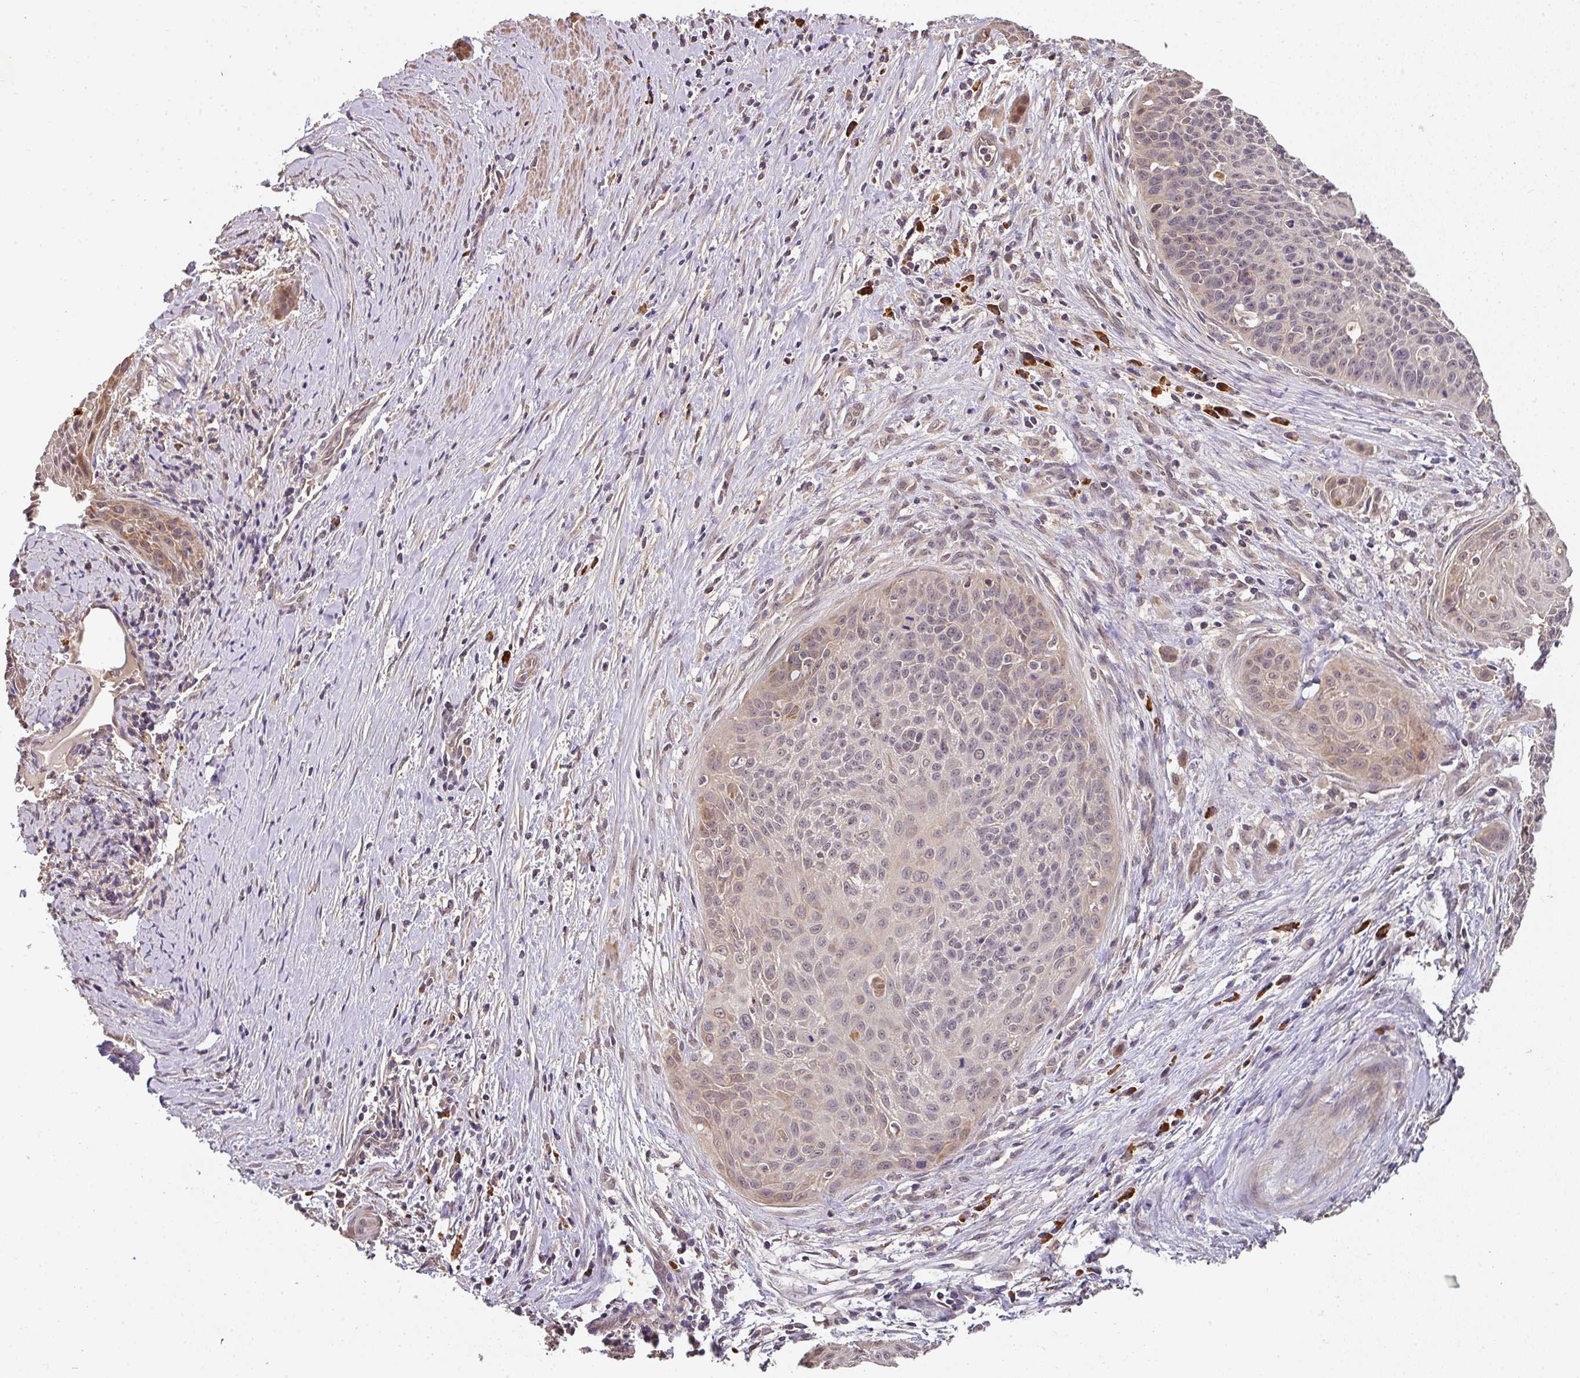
{"staining": {"intensity": "moderate", "quantity": "25%-75%", "location": "cytoplasmic/membranous"}, "tissue": "cervical cancer", "cell_type": "Tumor cells", "image_type": "cancer", "snomed": [{"axis": "morphology", "description": "Squamous cell carcinoma, NOS"}, {"axis": "topography", "description": "Cervix"}], "caption": "A histopathology image of squamous cell carcinoma (cervical) stained for a protein displays moderate cytoplasmic/membranous brown staining in tumor cells.", "gene": "ACVR2B", "patient": {"sex": "female", "age": 55}}